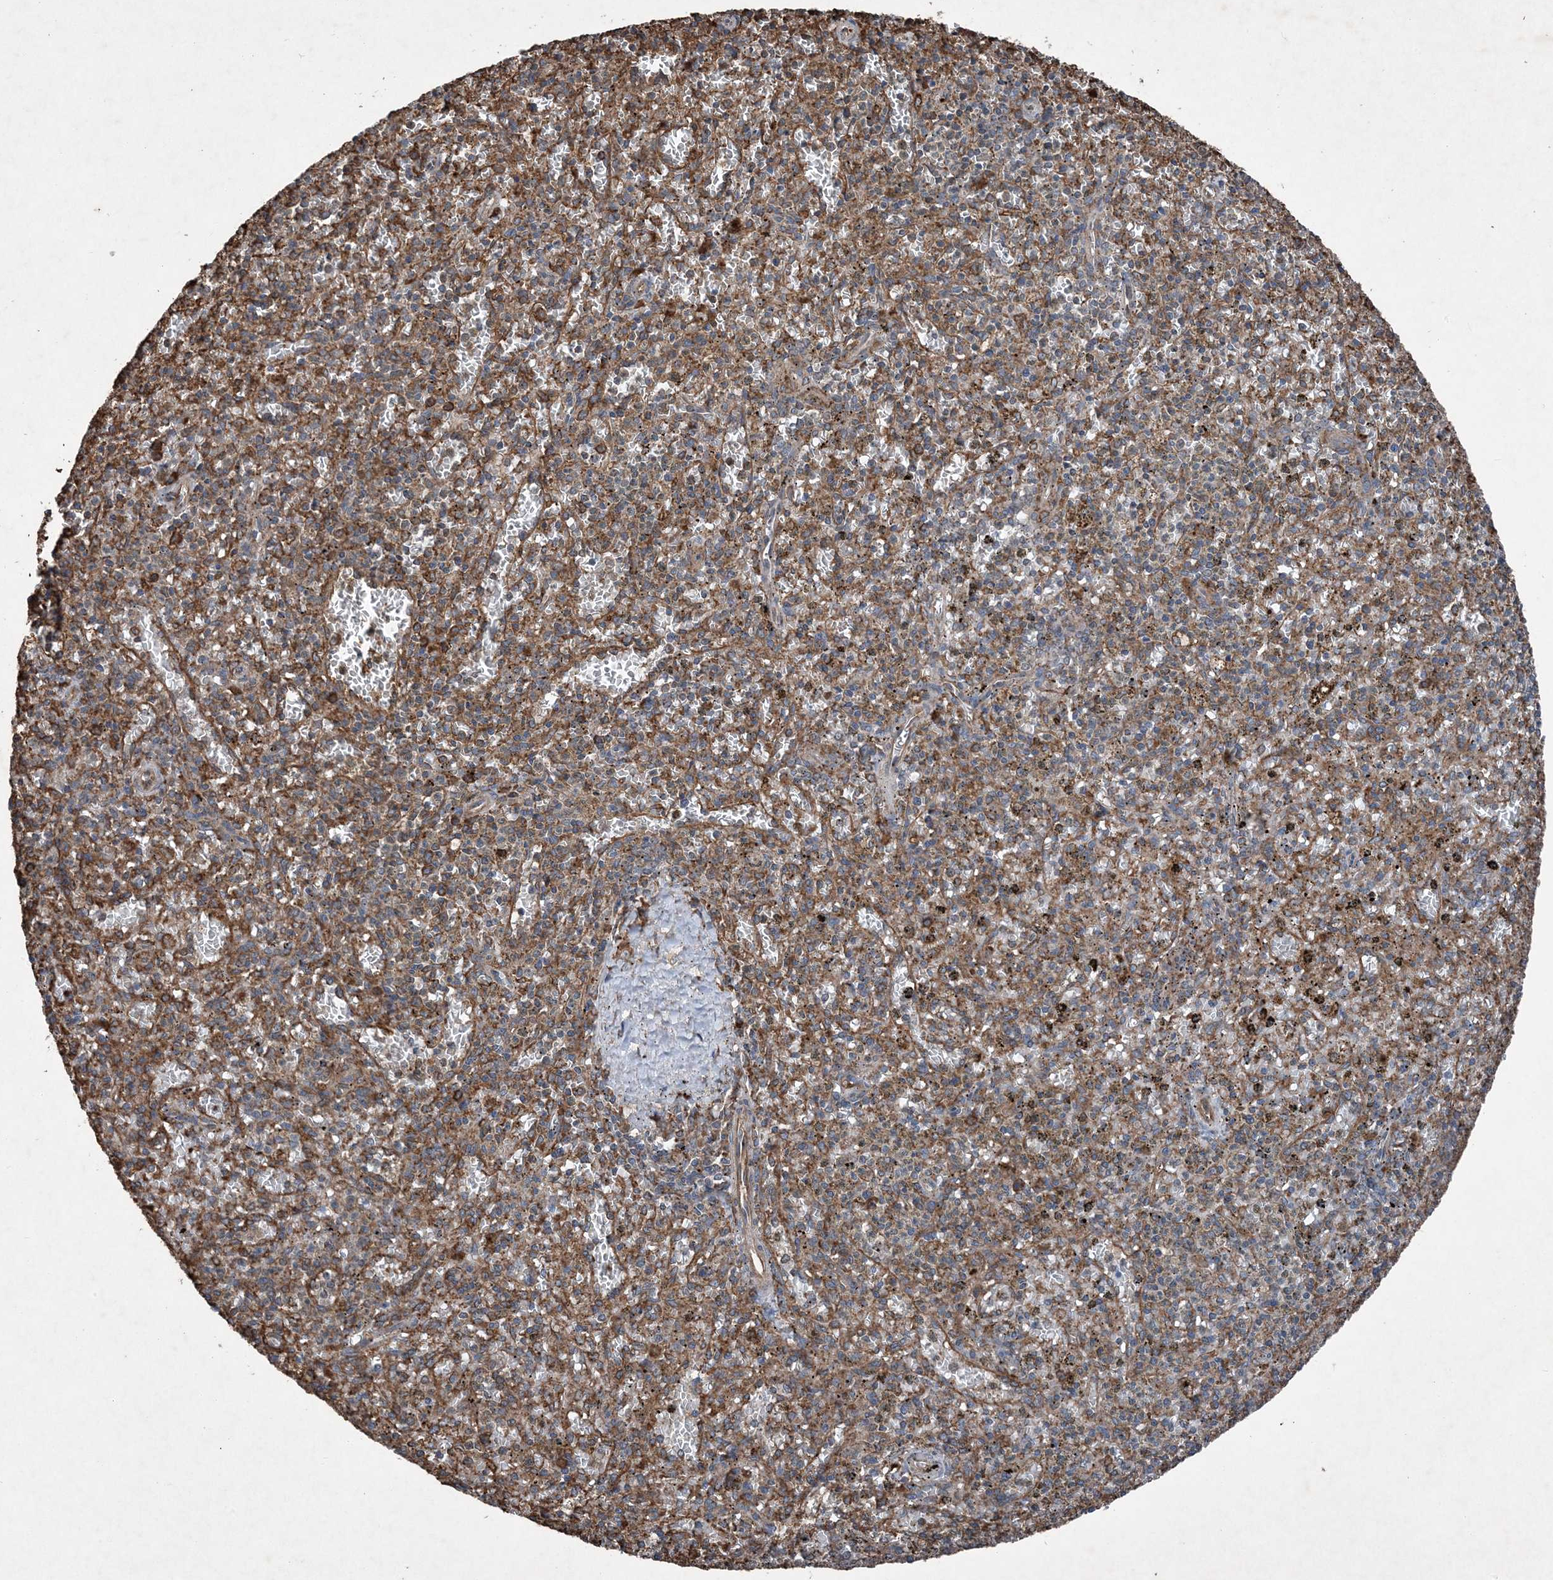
{"staining": {"intensity": "moderate", "quantity": "25%-75%", "location": "cytoplasmic/membranous"}, "tissue": "spleen", "cell_type": "Cells in red pulp", "image_type": "normal", "snomed": [{"axis": "morphology", "description": "Normal tissue, NOS"}, {"axis": "topography", "description": "Spleen"}], "caption": "About 25%-75% of cells in red pulp in benign spleen reveal moderate cytoplasmic/membranous protein positivity as visualized by brown immunohistochemical staining.", "gene": "PDIA6", "patient": {"sex": "male", "age": 72}}